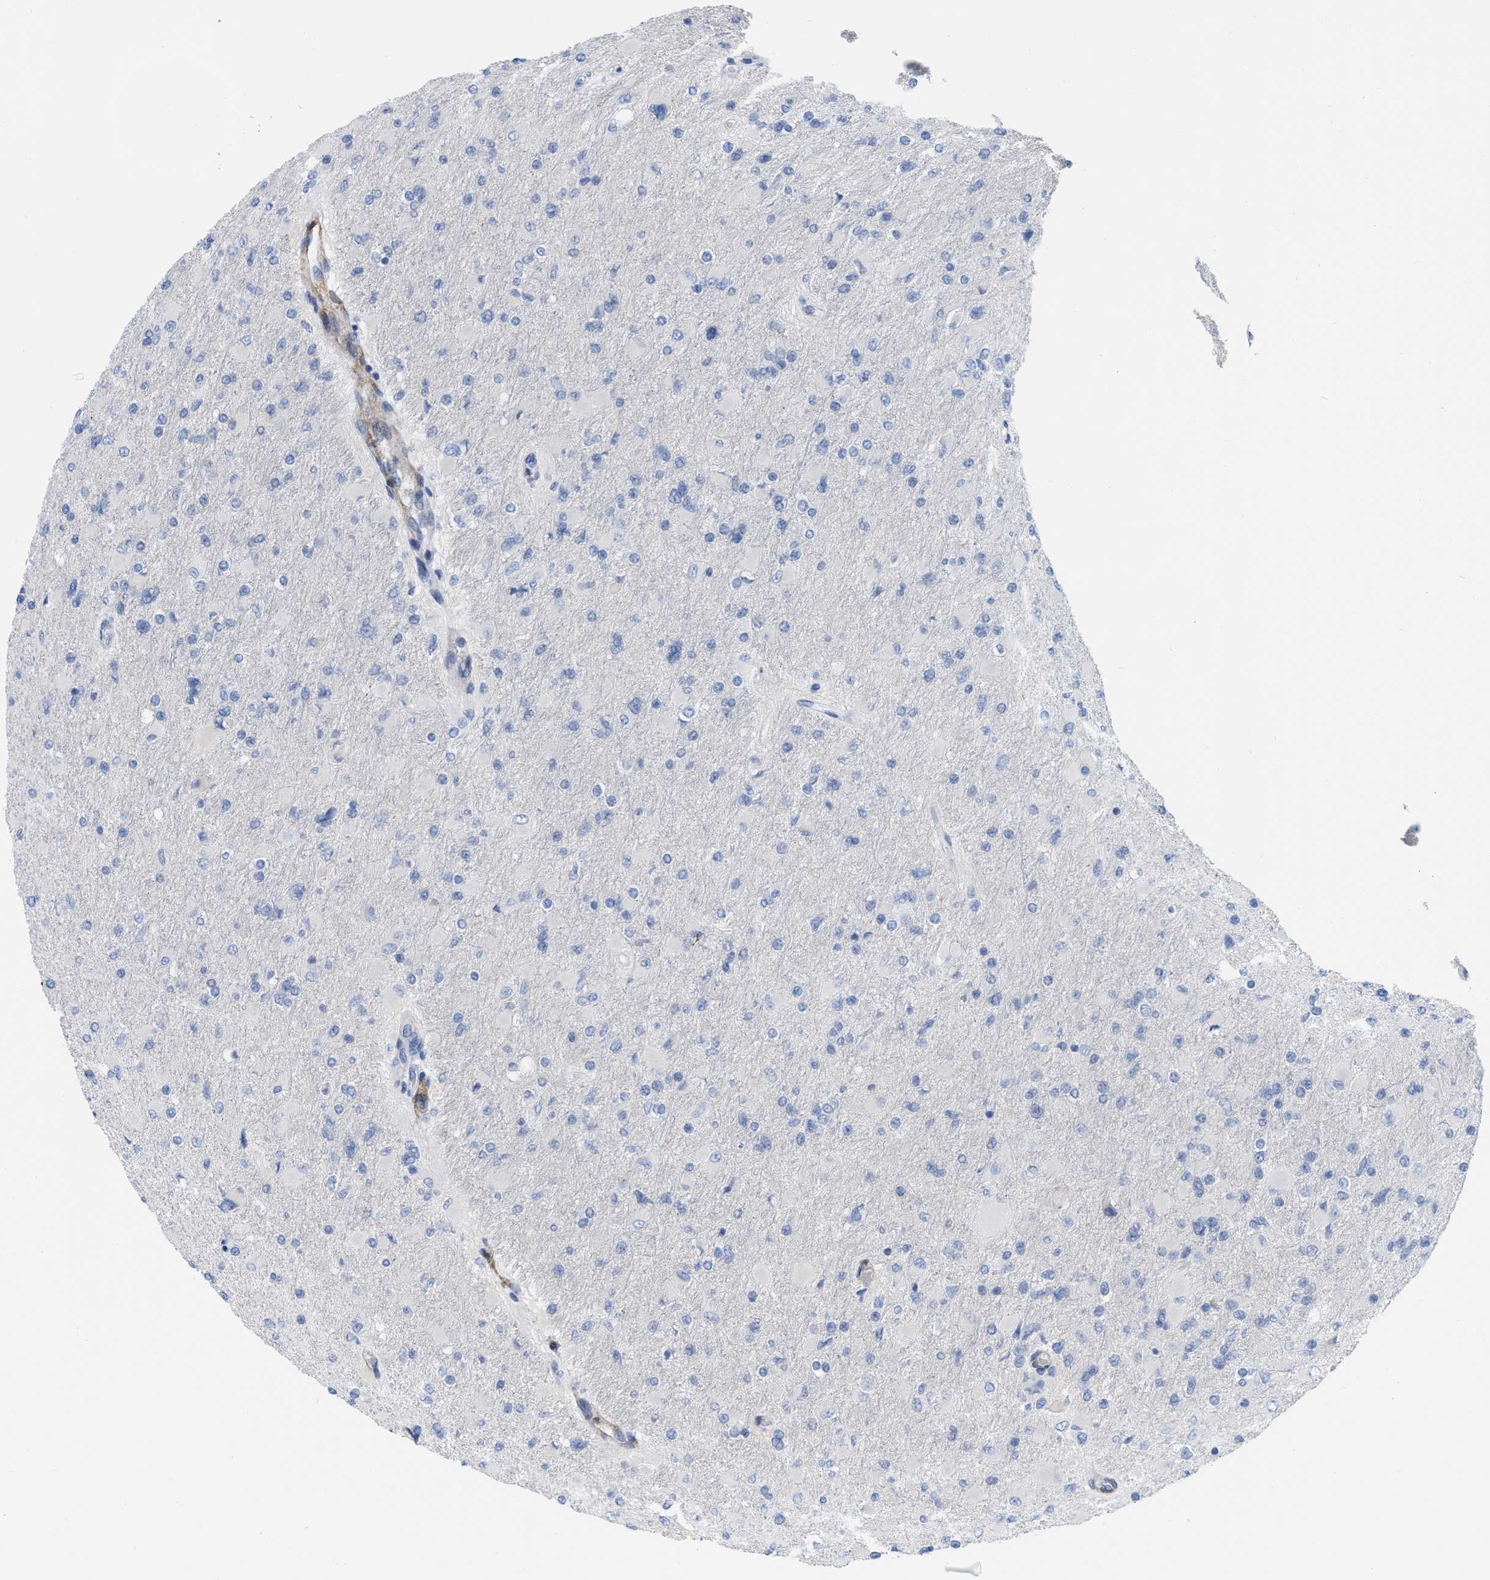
{"staining": {"intensity": "negative", "quantity": "none", "location": "none"}, "tissue": "glioma", "cell_type": "Tumor cells", "image_type": "cancer", "snomed": [{"axis": "morphology", "description": "Glioma, malignant, High grade"}, {"axis": "topography", "description": "Cerebral cortex"}], "caption": "A high-resolution image shows IHC staining of malignant glioma (high-grade), which displays no significant staining in tumor cells. (Brightfield microscopy of DAB immunohistochemistry at high magnification).", "gene": "TAGLN", "patient": {"sex": "female", "age": 36}}